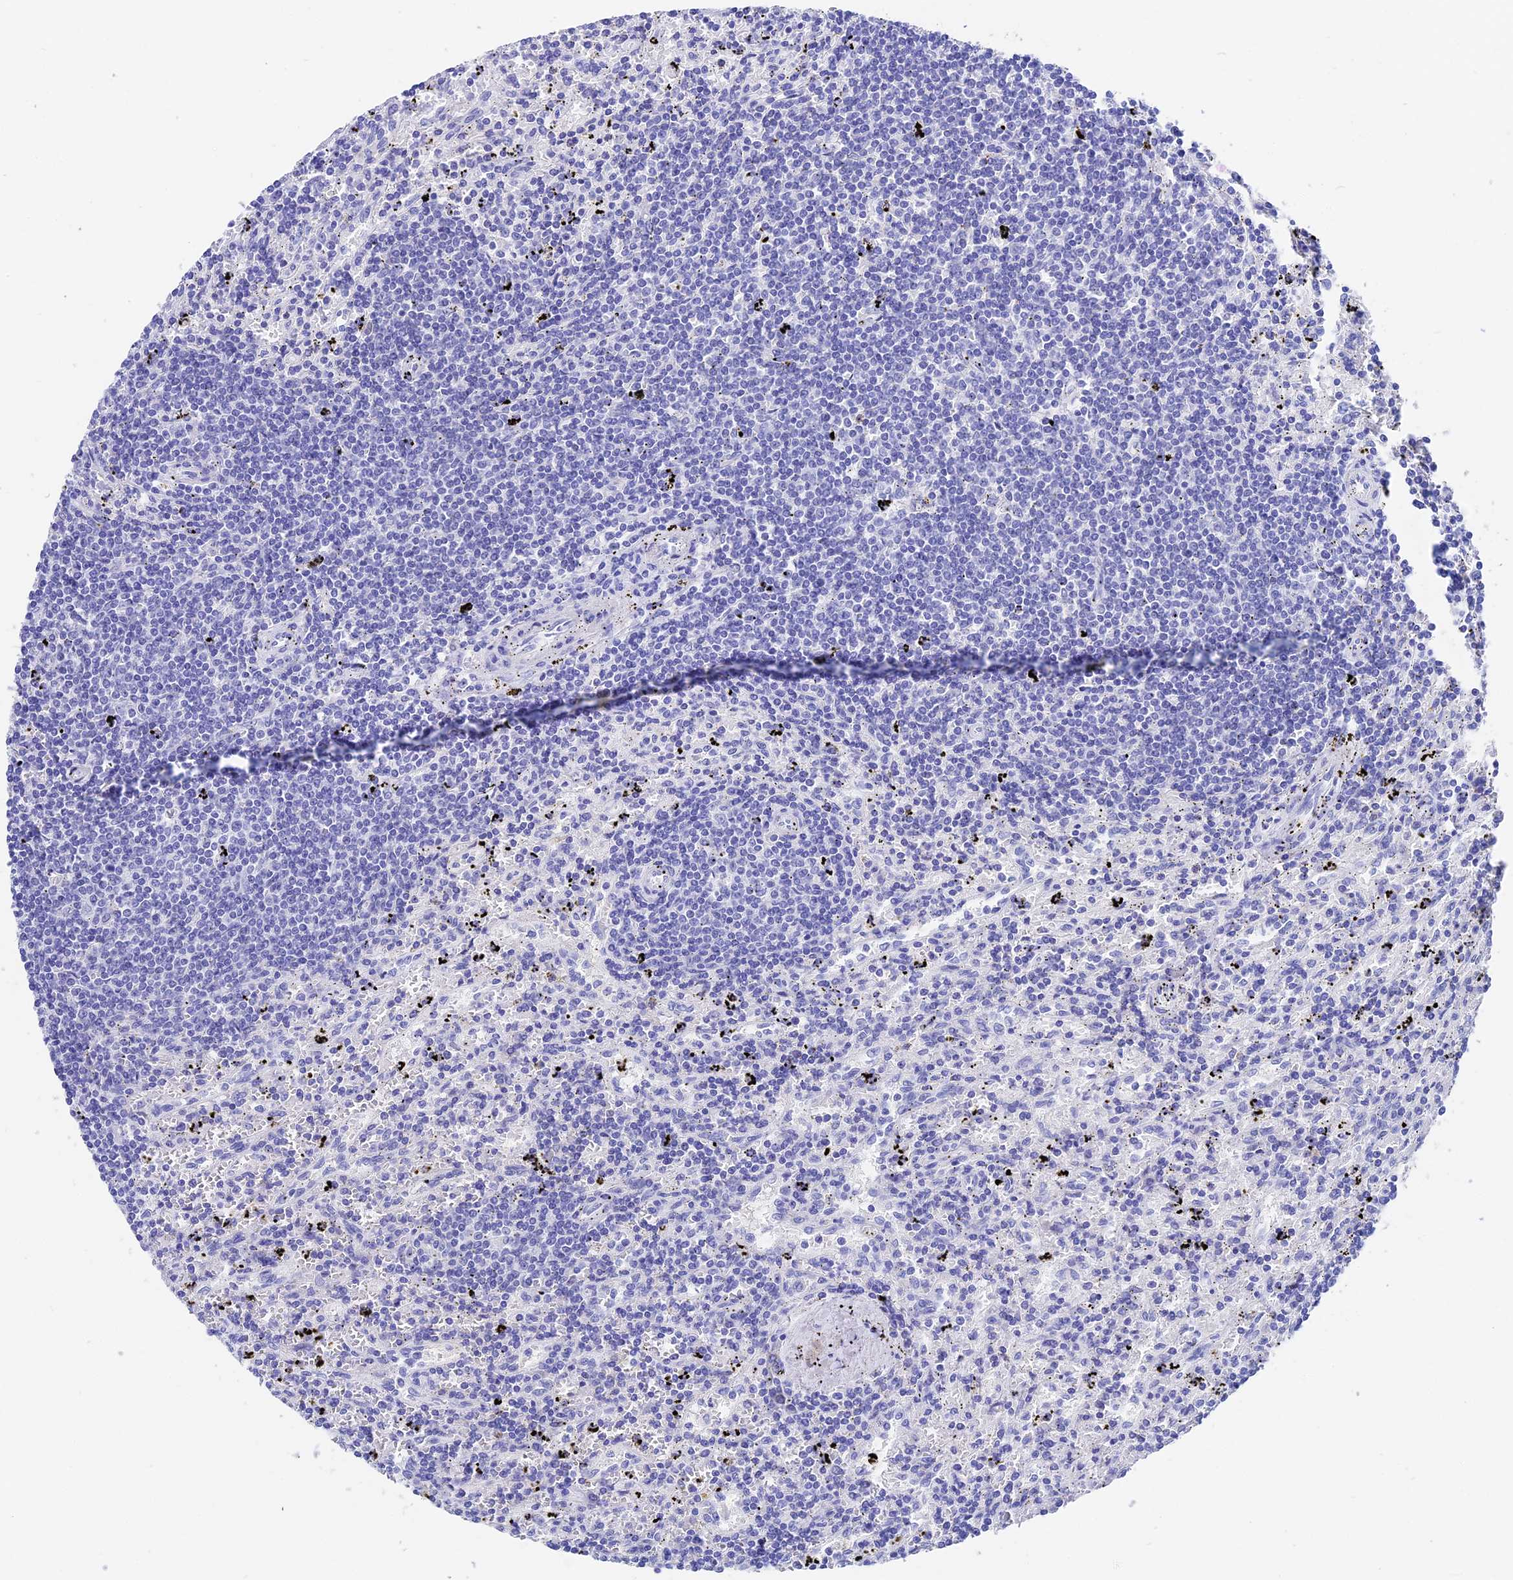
{"staining": {"intensity": "negative", "quantity": "none", "location": "none"}, "tissue": "lymphoma", "cell_type": "Tumor cells", "image_type": "cancer", "snomed": [{"axis": "morphology", "description": "Malignant lymphoma, non-Hodgkin's type, Low grade"}, {"axis": "topography", "description": "Spleen"}], "caption": "The photomicrograph displays no significant positivity in tumor cells of lymphoma.", "gene": "VPS33B", "patient": {"sex": "male", "age": 76}}